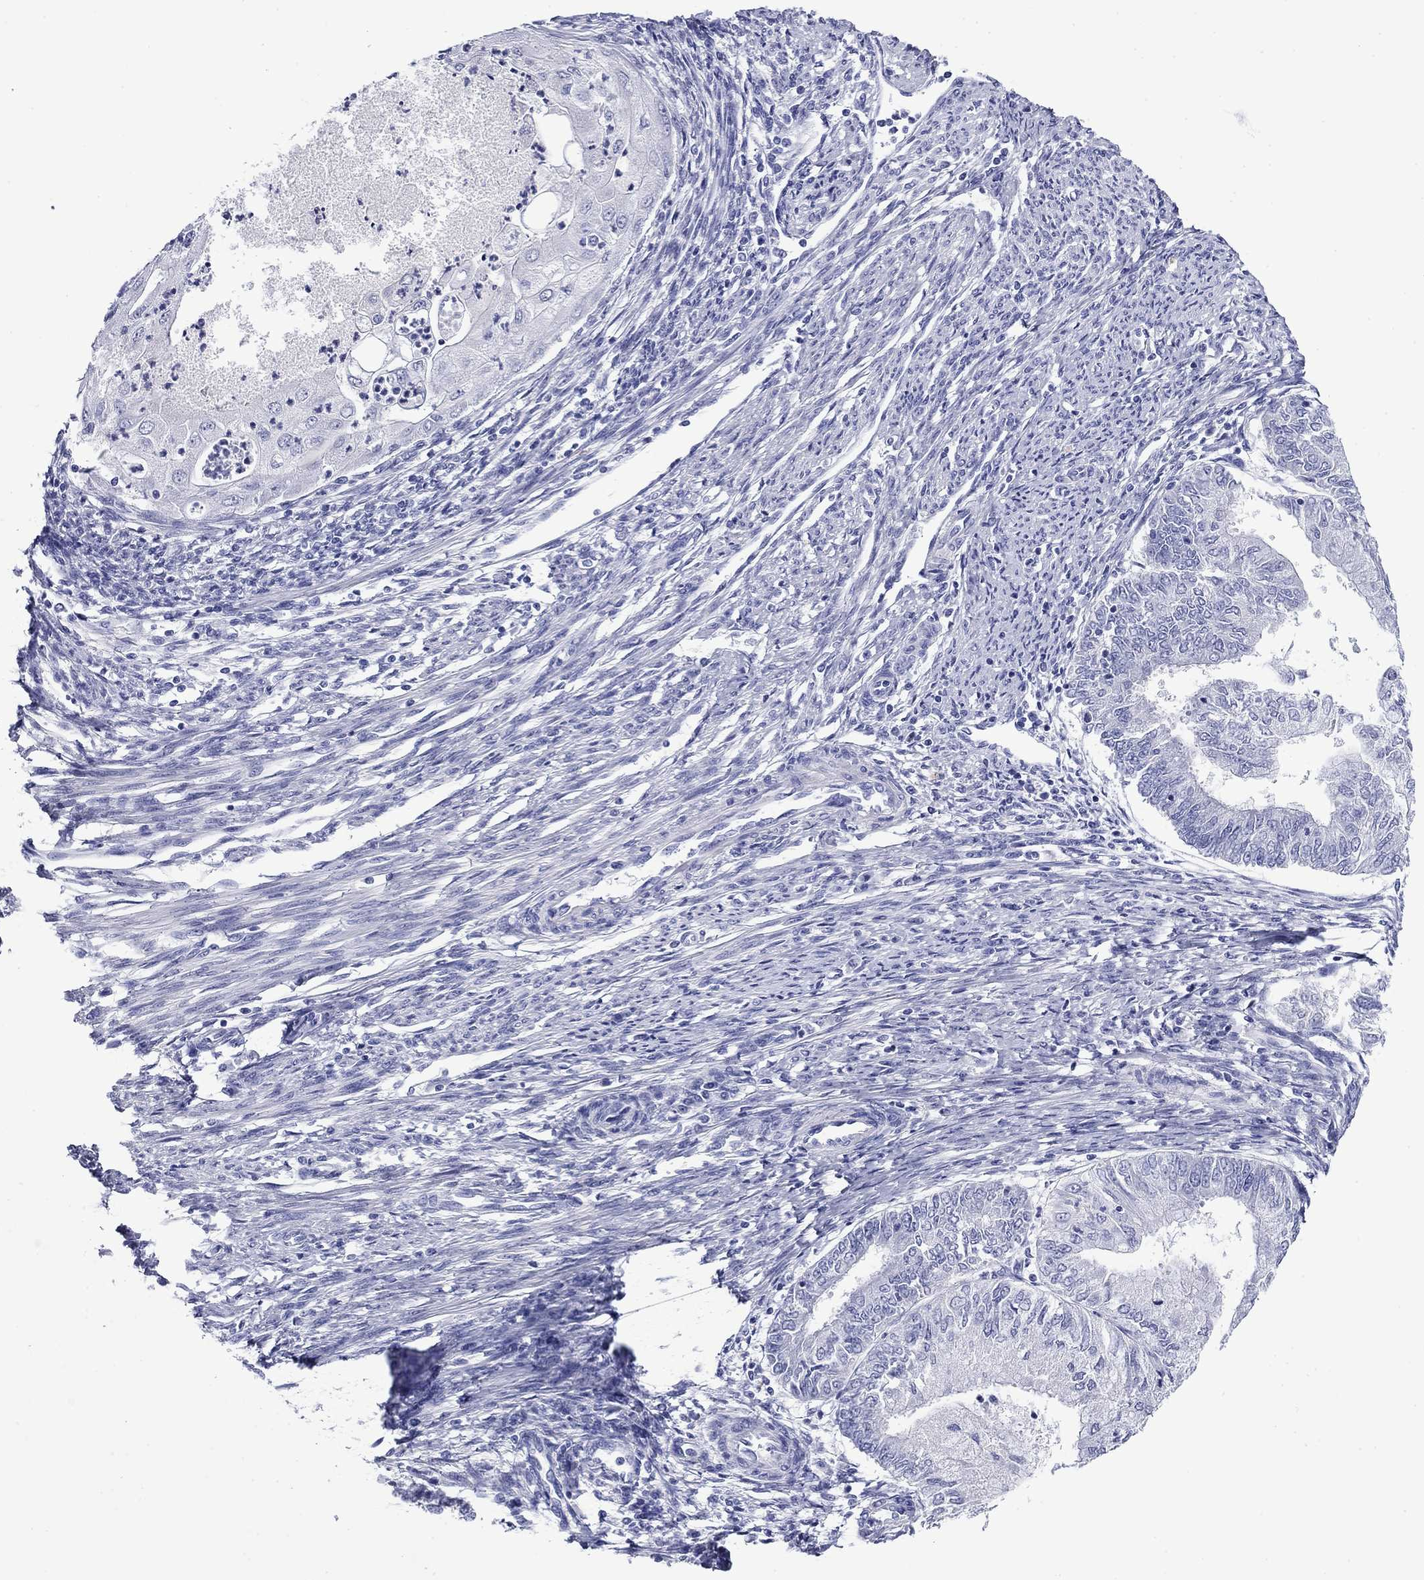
{"staining": {"intensity": "negative", "quantity": "none", "location": "none"}, "tissue": "endometrial cancer", "cell_type": "Tumor cells", "image_type": "cancer", "snomed": [{"axis": "morphology", "description": "Adenocarcinoma, NOS"}, {"axis": "topography", "description": "Endometrium"}], "caption": "This is an immunohistochemistry (IHC) image of human endometrial cancer (adenocarcinoma). There is no staining in tumor cells.", "gene": "GIP", "patient": {"sex": "female", "age": 59}}